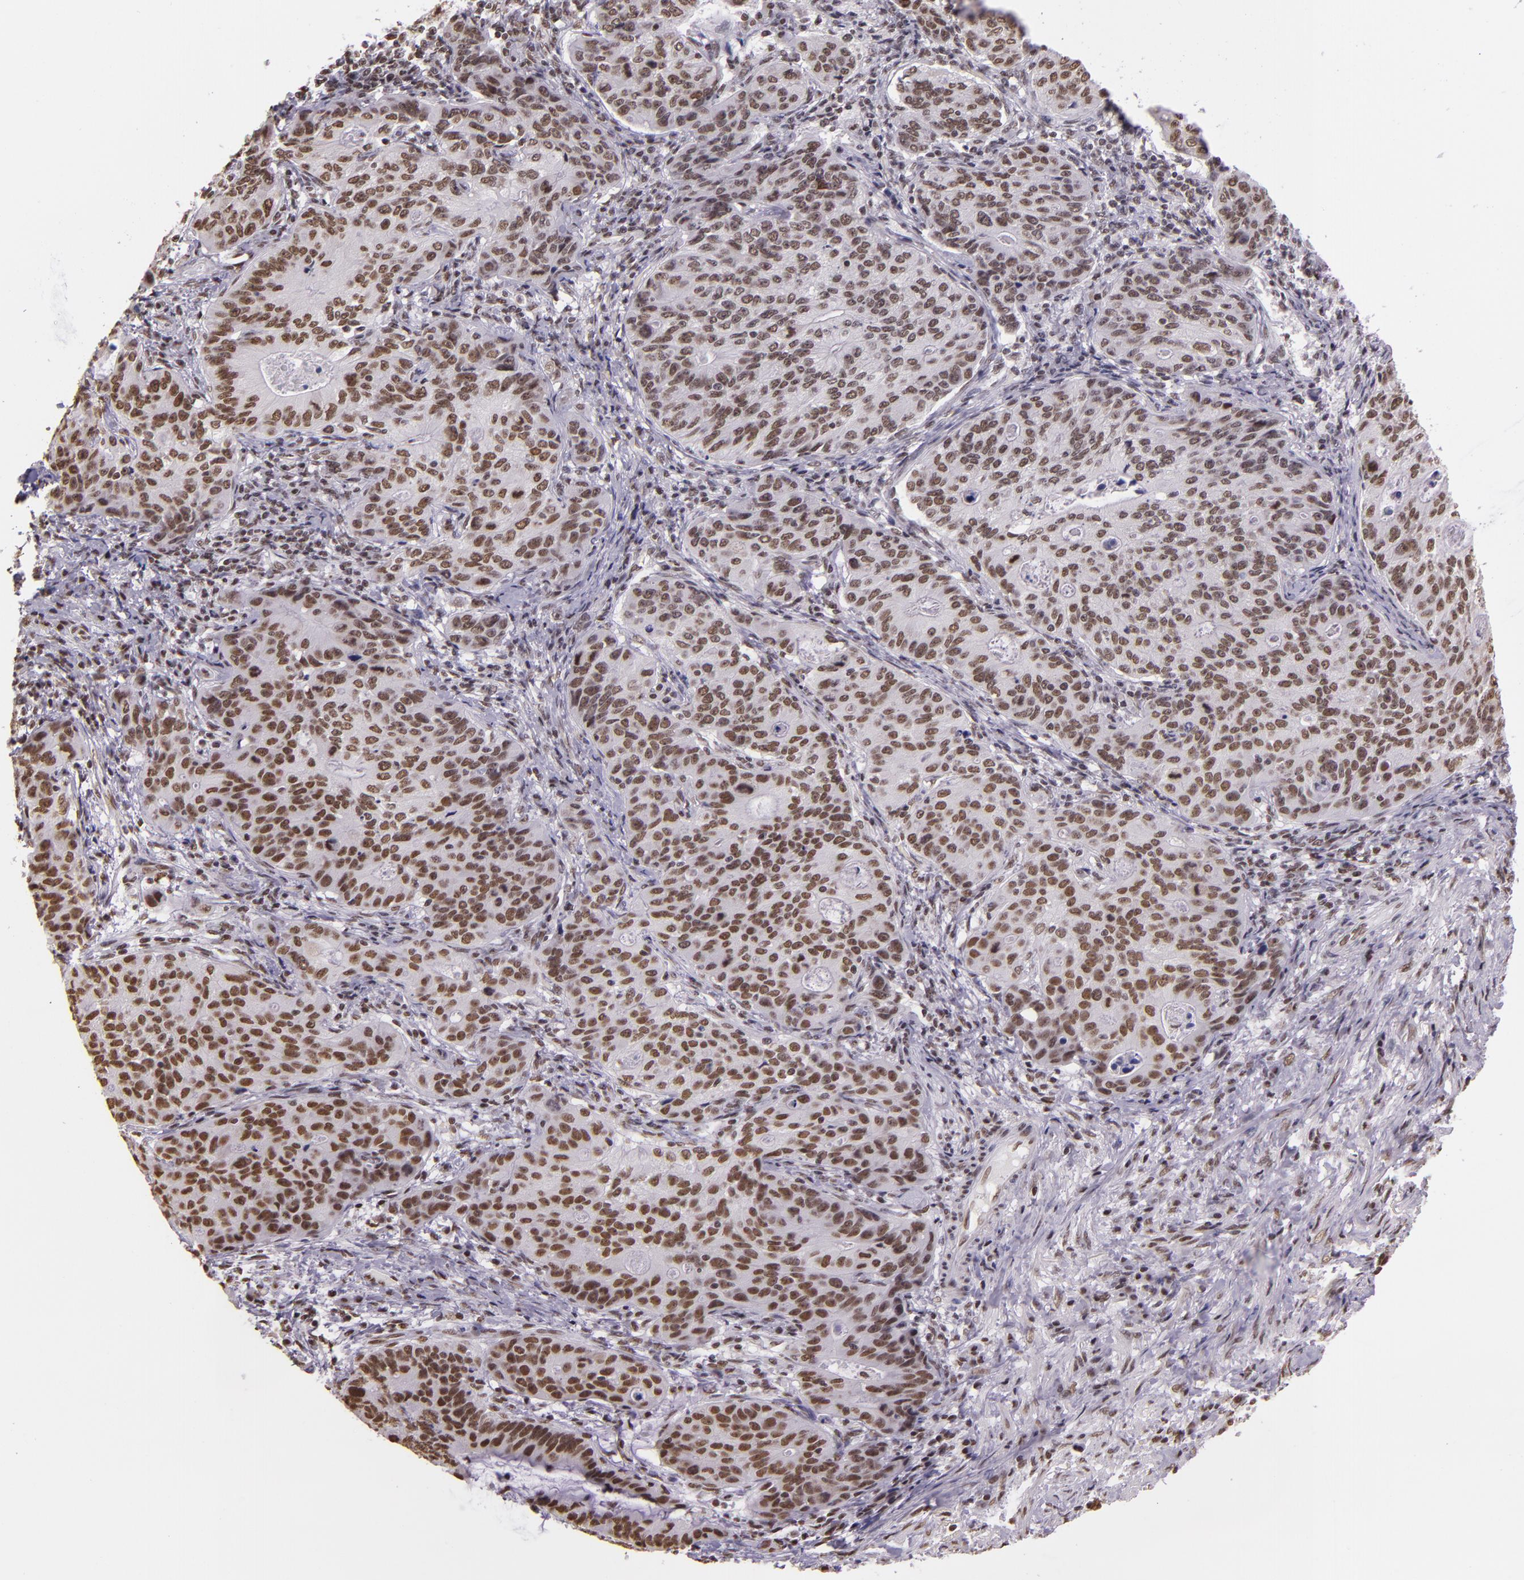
{"staining": {"intensity": "moderate", "quantity": ">75%", "location": "nuclear"}, "tissue": "stomach cancer", "cell_type": "Tumor cells", "image_type": "cancer", "snomed": [{"axis": "morphology", "description": "Adenocarcinoma, NOS"}, {"axis": "topography", "description": "Esophagus"}, {"axis": "topography", "description": "Stomach"}], "caption": "An IHC photomicrograph of neoplastic tissue is shown. Protein staining in brown shows moderate nuclear positivity in stomach cancer within tumor cells.", "gene": "USF1", "patient": {"sex": "male", "age": 74}}